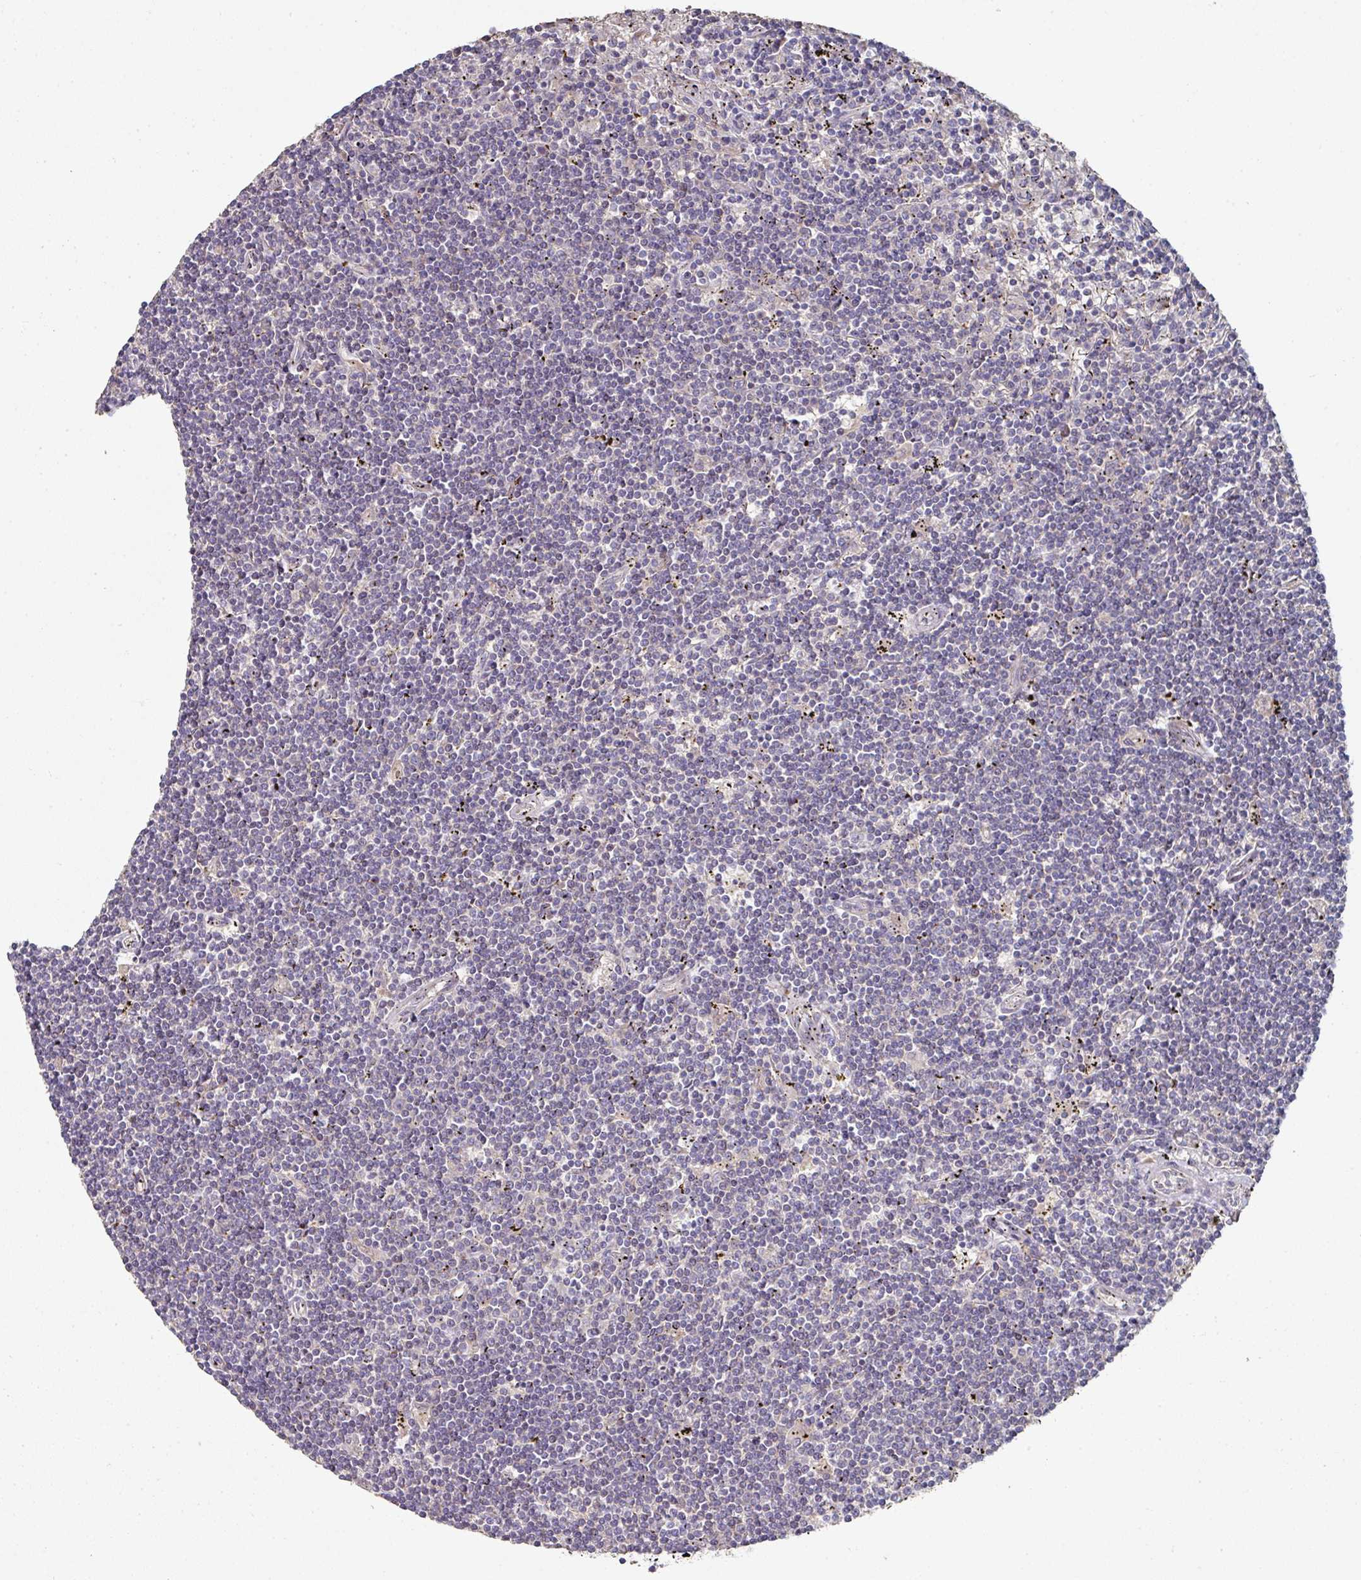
{"staining": {"intensity": "negative", "quantity": "none", "location": "none"}, "tissue": "lymphoma", "cell_type": "Tumor cells", "image_type": "cancer", "snomed": [{"axis": "morphology", "description": "Malignant lymphoma, non-Hodgkin's type, Low grade"}, {"axis": "topography", "description": "Spleen"}], "caption": "DAB immunohistochemical staining of human lymphoma shows no significant expression in tumor cells.", "gene": "PYROXD2", "patient": {"sex": "male", "age": 76}}